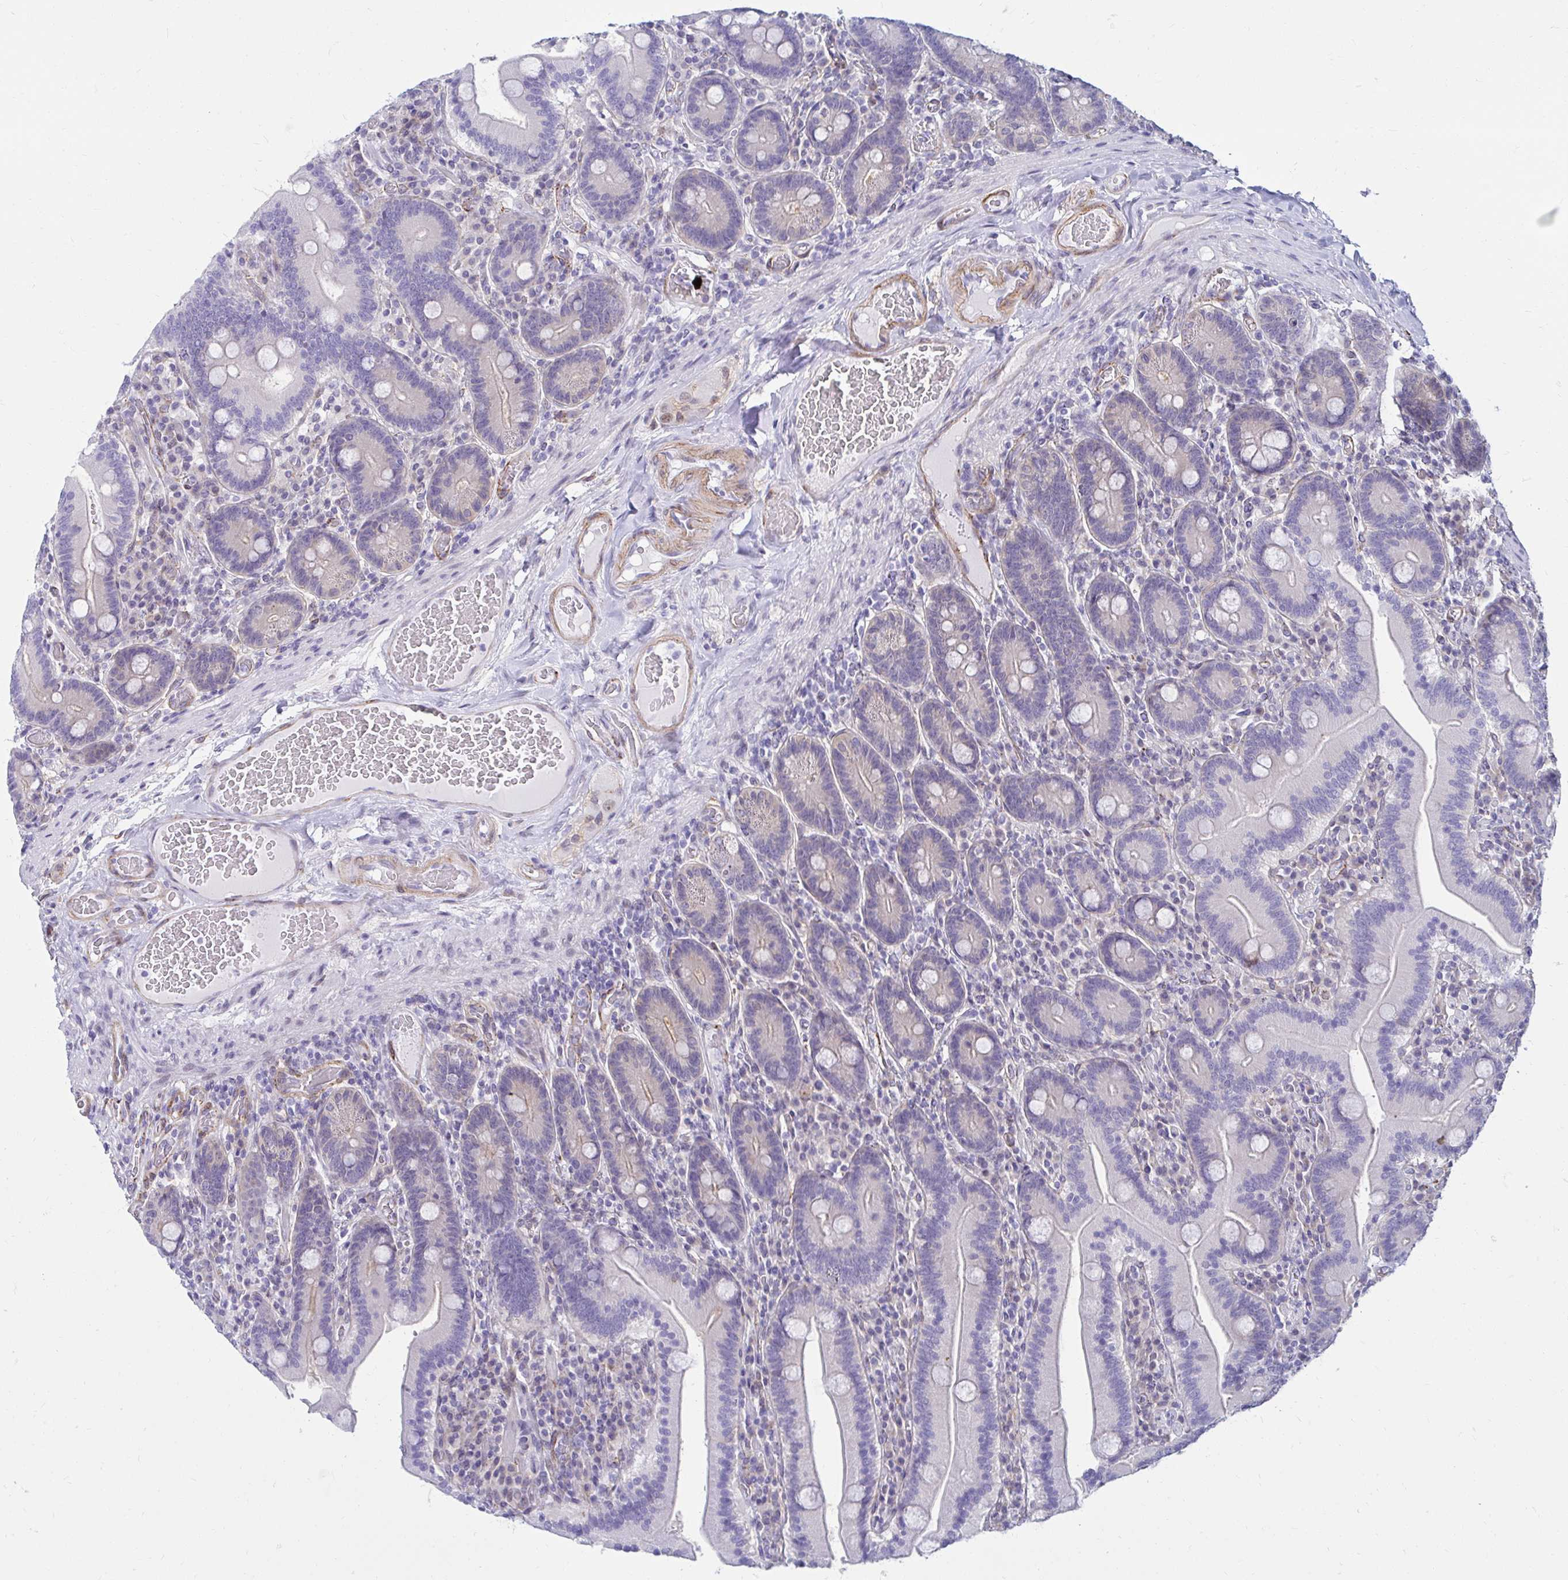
{"staining": {"intensity": "weak", "quantity": "<25%", "location": "cytoplasmic/membranous"}, "tissue": "duodenum", "cell_type": "Glandular cells", "image_type": "normal", "snomed": [{"axis": "morphology", "description": "Normal tissue, NOS"}, {"axis": "topography", "description": "Duodenum"}], "caption": "High power microscopy micrograph of an immunohistochemistry (IHC) photomicrograph of unremarkable duodenum, revealing no significant staining in glandular cells.", "gene": "ANKRD62", "patient": {"sex": "female", "age": 62}}